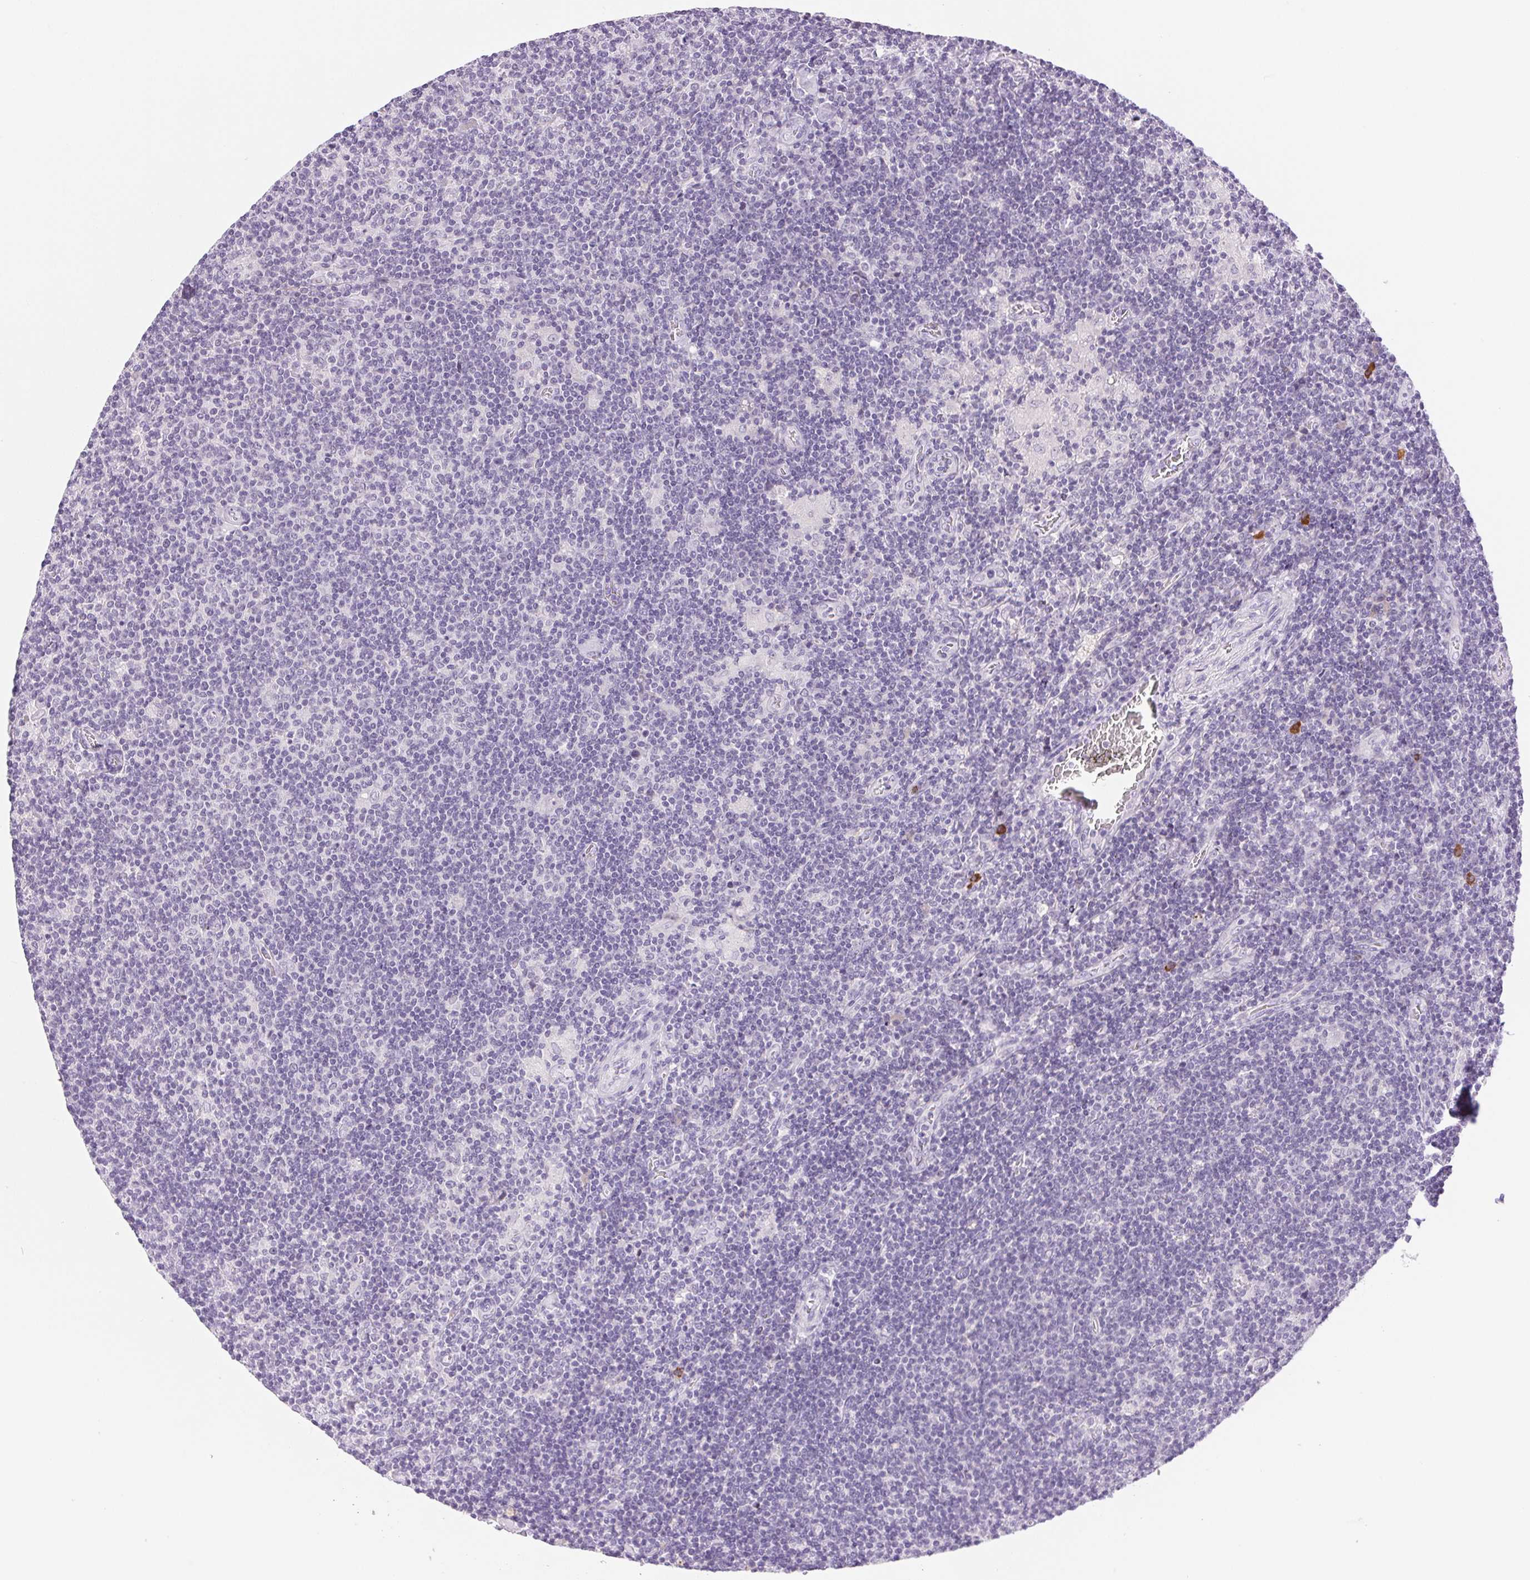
{"staining": {"intensity": "negative", "quantity": "none", "location": "none"}, "tissue": "lymphoma", "cell_type": "Tumor cells", "image_type": "cancer", "snomed": [{"axis": "morphology", "description": "Hodgkin's disease, NOS"}, {"axis": "topography", "description": "Lymph node"}], "caption": "Immunohistochemistry (IHC) micrograph of human lymphoma stained for a protein (brown), which shows no staining in tumor cells.", "gene": "IFIT1B", "patient": {"sex": "male", "age": 40}}